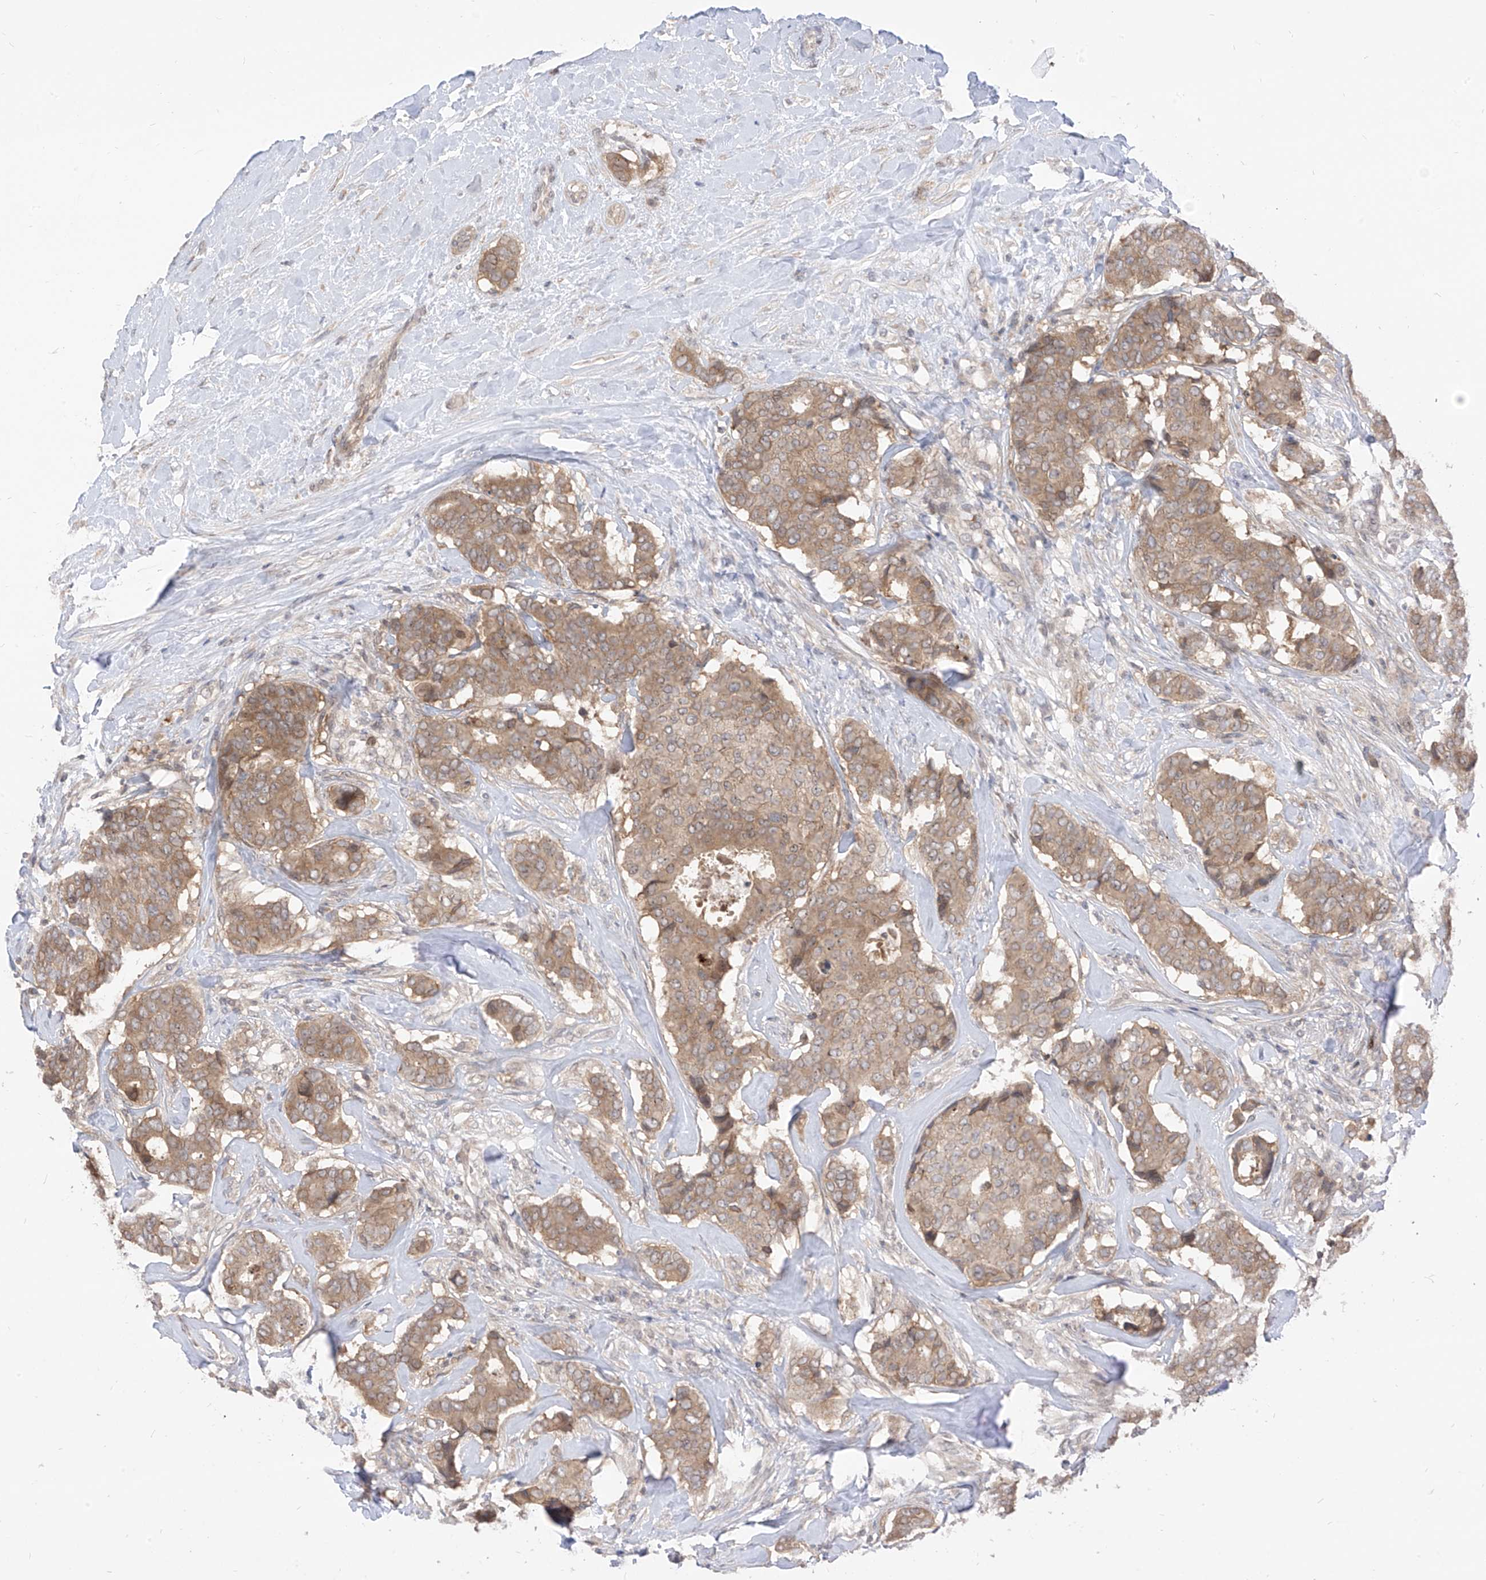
{"staining": {"intensity": "moderate", "quantity": ">75%", "location": "cytoplasmic/membranous,nuclear"}, "tissue": "breast cancer", "cell_type": "Tumor cells", "image_type": "cancer", "snomed": [{"axis": "morphology", "description": "Duct carcinoma"}, {"axis": "topography", "description": "Breast"}], "caption": "High-magnification brightfield microscopy of breast intraductal carcinoma stained with DAB (brown) and counterstained with hematoxylin (blue). tumor cells exhibit moderate cytoplasmic/membranous and nuclear positivity is seen in about>75% of cells.", "gene": "CNKSR1", "patient": {"sex": "female", "age": 75}}